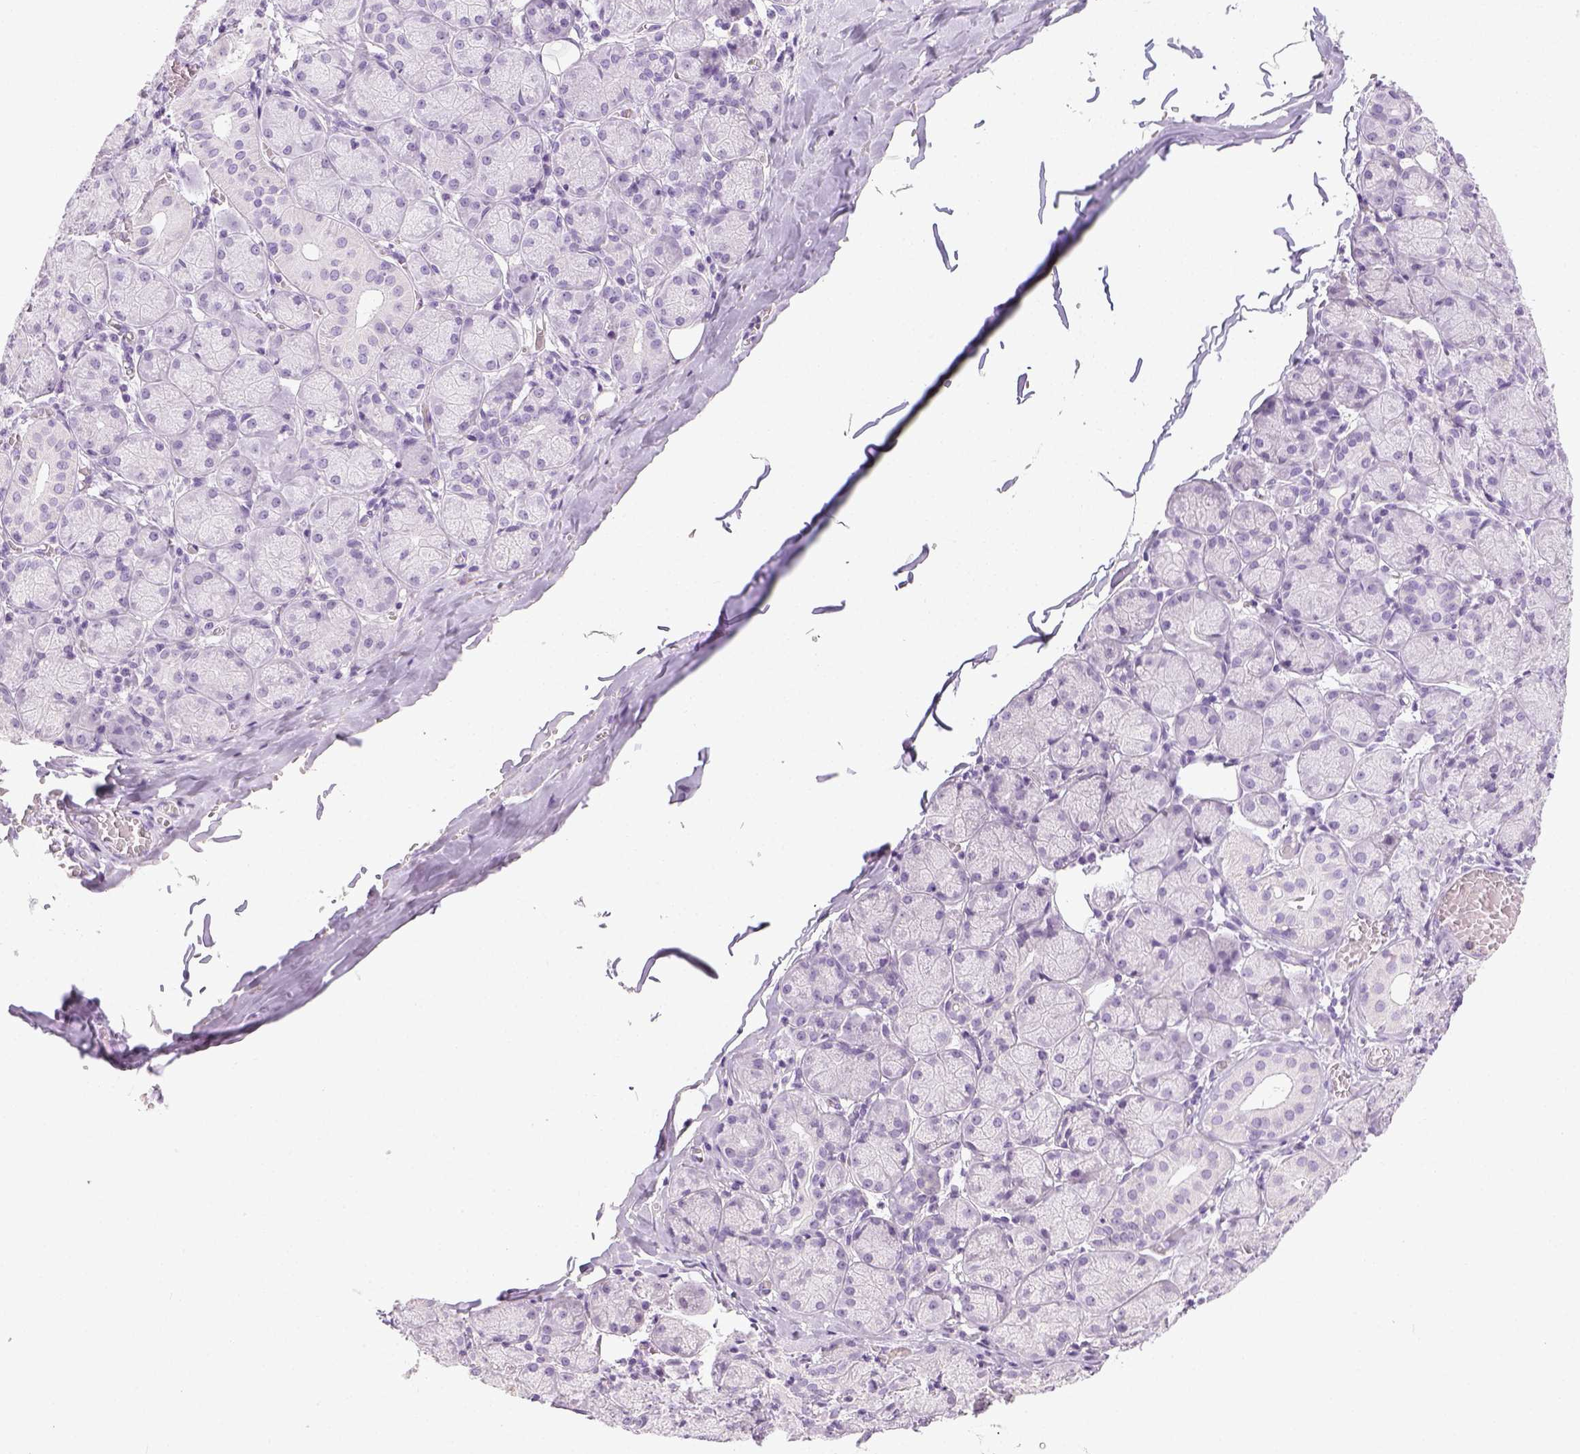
{"staining": {"intensity": "negative", "quantity": "none", "location": "none"}, "tissue": "salivary gland", "cell_type": "Glandular cells", "image_type": "normal", "snomed": [{"axis": "morphology", "description": "Normal tissue, NOS"}, {"axis": "topography", "description": "Salivary gland"}, {"axis": "topography", "description": "Peripheral nerve tissue"}], "caption": "Histopathology image shows no protein staining in glandular cells of unremarkable salivary gland.", "gene": "LGSN", "patient": {"sex": "female", "age": 24}}